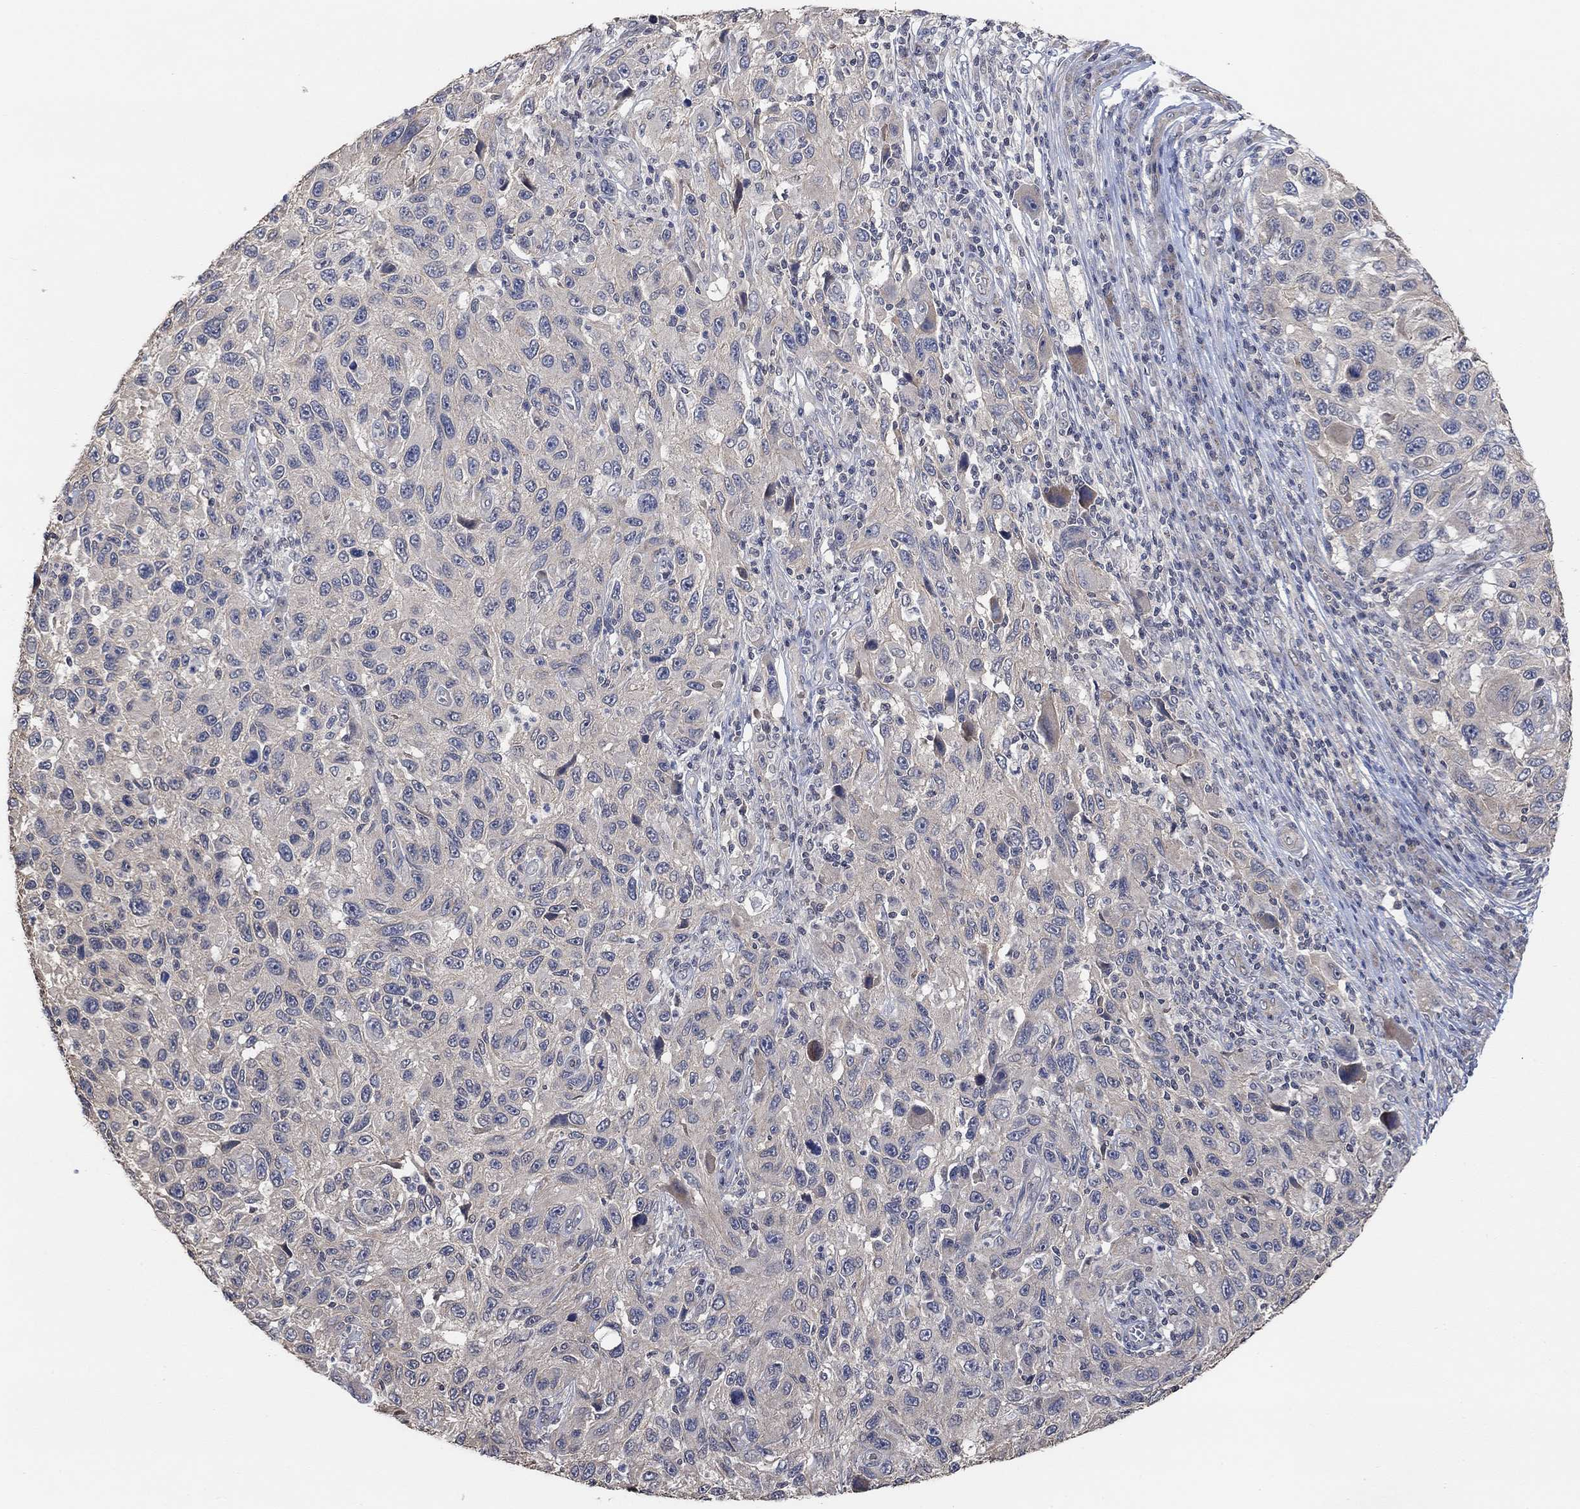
{"staining": {"intensity": "negative", "quantity": "none", "location": "none"}, "tissue": "melanoma", "cell_type": "Tumor cells", "image_type": "cancer", "snomed": [{"axis": "morphology", "description": "Malignant melanoma, NOS"}, {"axis": "topography", "description": "Skin"}], "caption": "Melanoma stained for a protein using immunohistochemistry (IHC) reveals no expression tumor cells.", "gene": "UNC5B", "patient": {"sex": "male", "age": 53}}